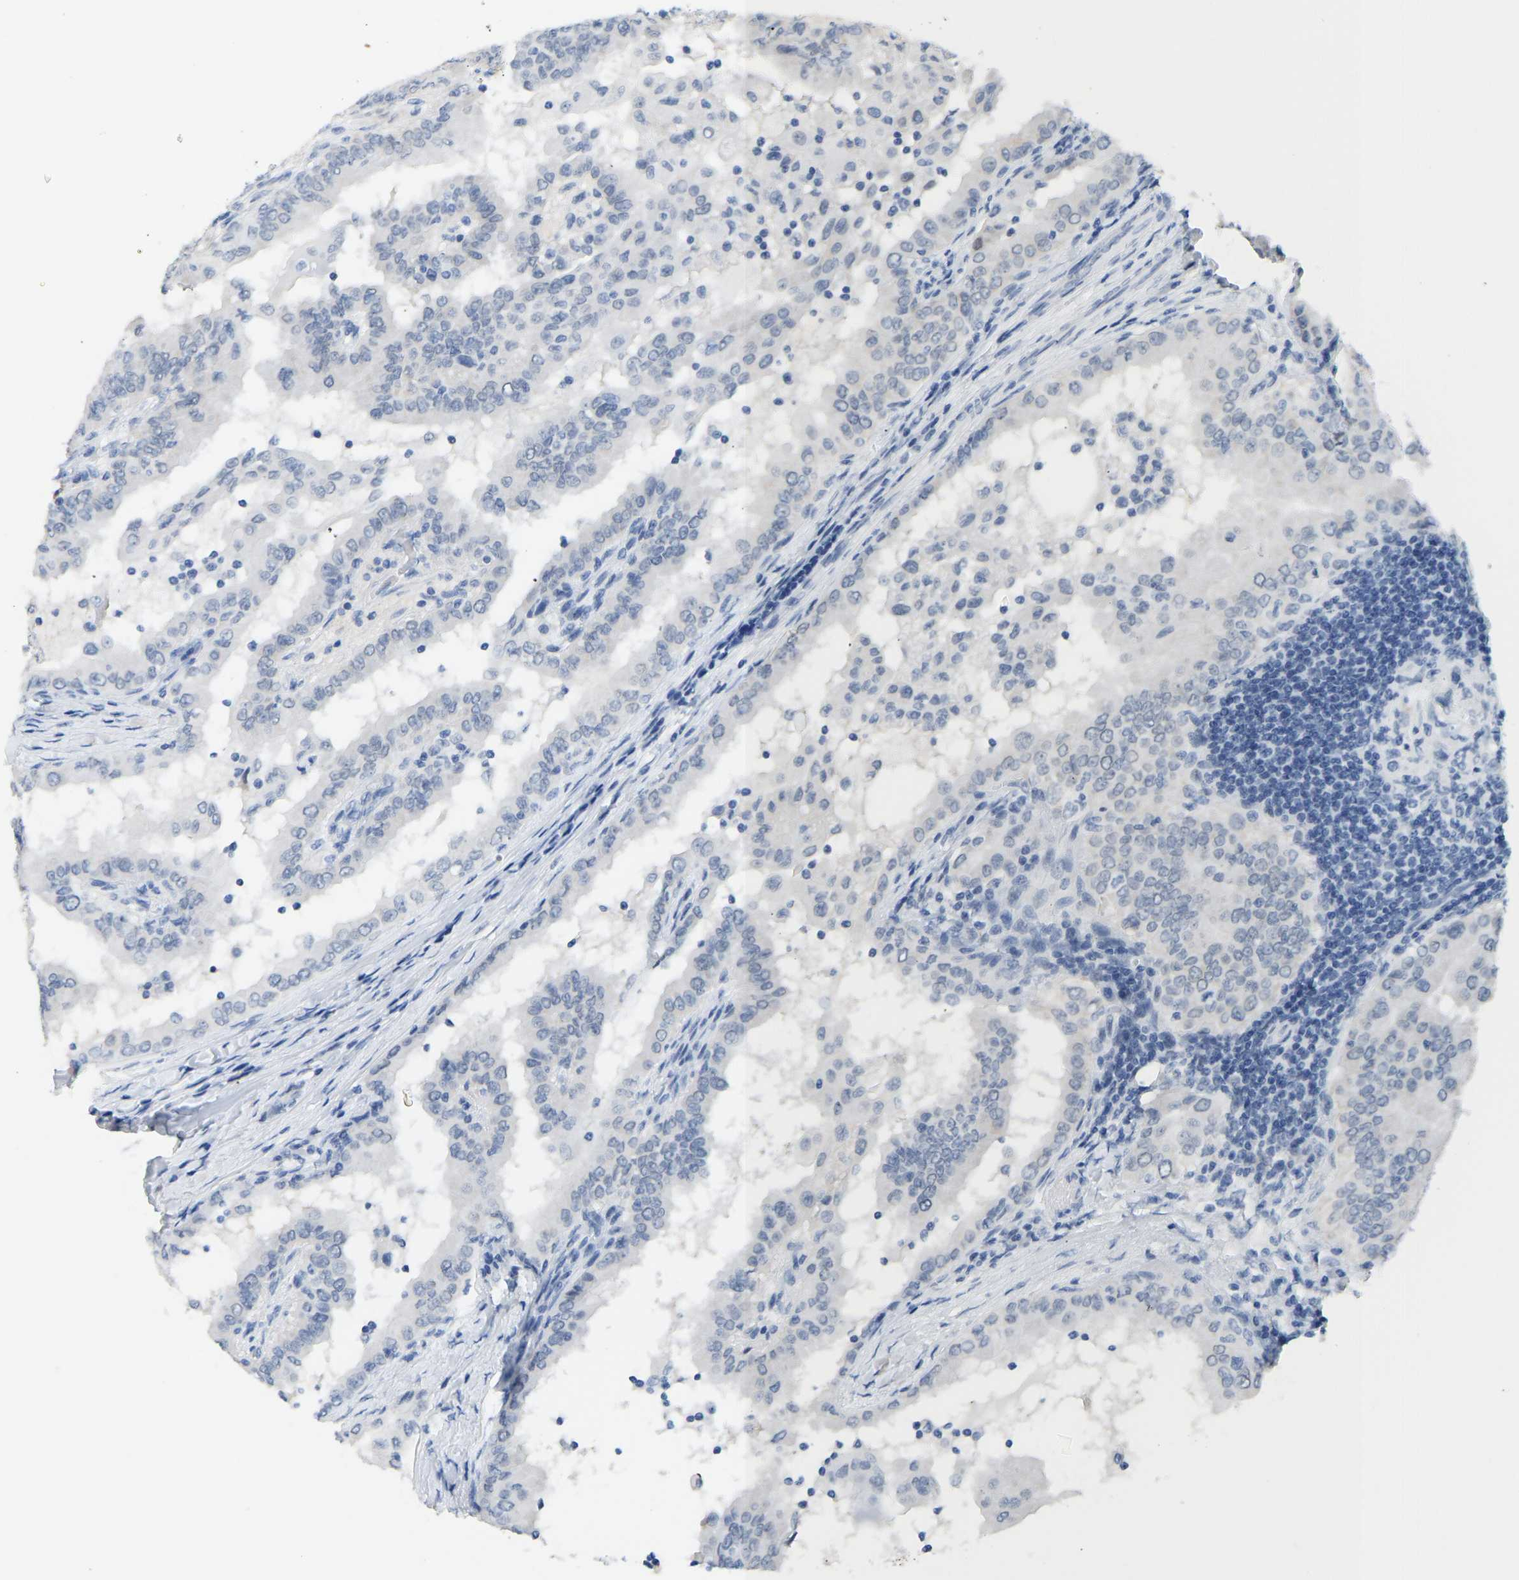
{"staining": {"intensity": "negative", "quantity": "none", "location": "none"}, "tissue": "thyroid cancer", "cell_type": "Tumor cells", "image_type": "cancer", "snomed": [{"axis": "morphology", "description": "Papillary adenocarcinoma, NOS"}, {"axis": "topography", "description": "Thyroid gland"}], "caption": "DAB (3,3'-diaminobenzidine) immunohistochemical staining of human thyroid papillary adenocarcinoma exhibits no significant expression in tumor cells. Nuclei are stained in blue.", "gene": "TXNDC2", "patient": {"sex": "male", "age": 33}}